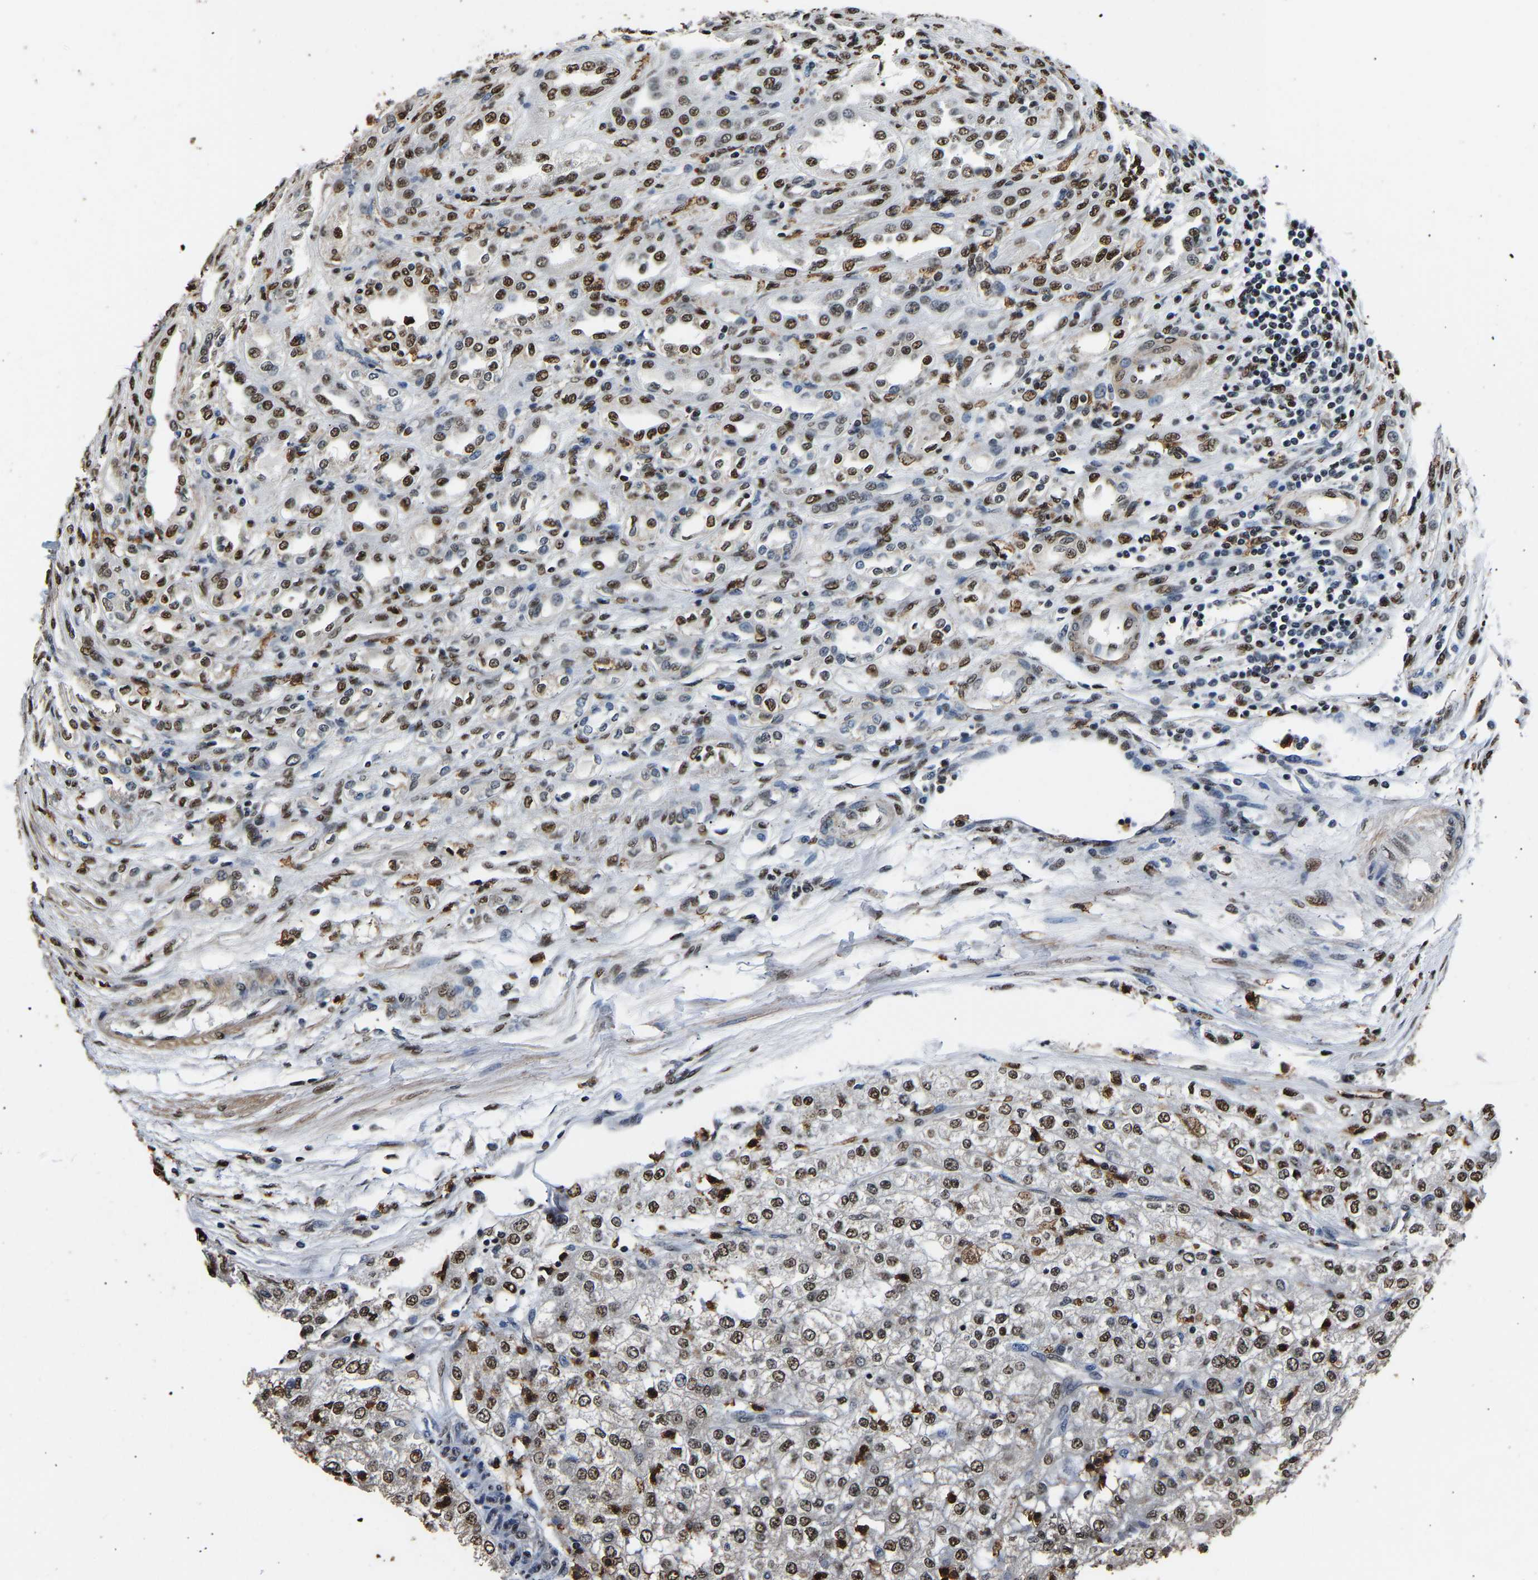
{"staining": {"intensity": "moderate", "quantity": "25%-75%", "location": "nuclear"}, "tissue": "renal cancer", "cell_type": "Tumor cells", "image_type": "cancer", "snomed": [{"axis": "morphology", "description": "Adenocarcinoma, NOS"}, {"axis": "topography", "description": "Kidney"}], "caption": "Immunohistochemical staining of human renal cancer (adenocarcinoma) displays medium levels of moderate nuclear staining in about 25%-75% of tumor cells. The staining was performed using DAB (3,3'-diaminobenzidine), with brown indicating positive protein expression. Nuclei are stained blue with hematoxylin.", "gene": "SAFB", "patient": {"sex": "female", "age": 54}}